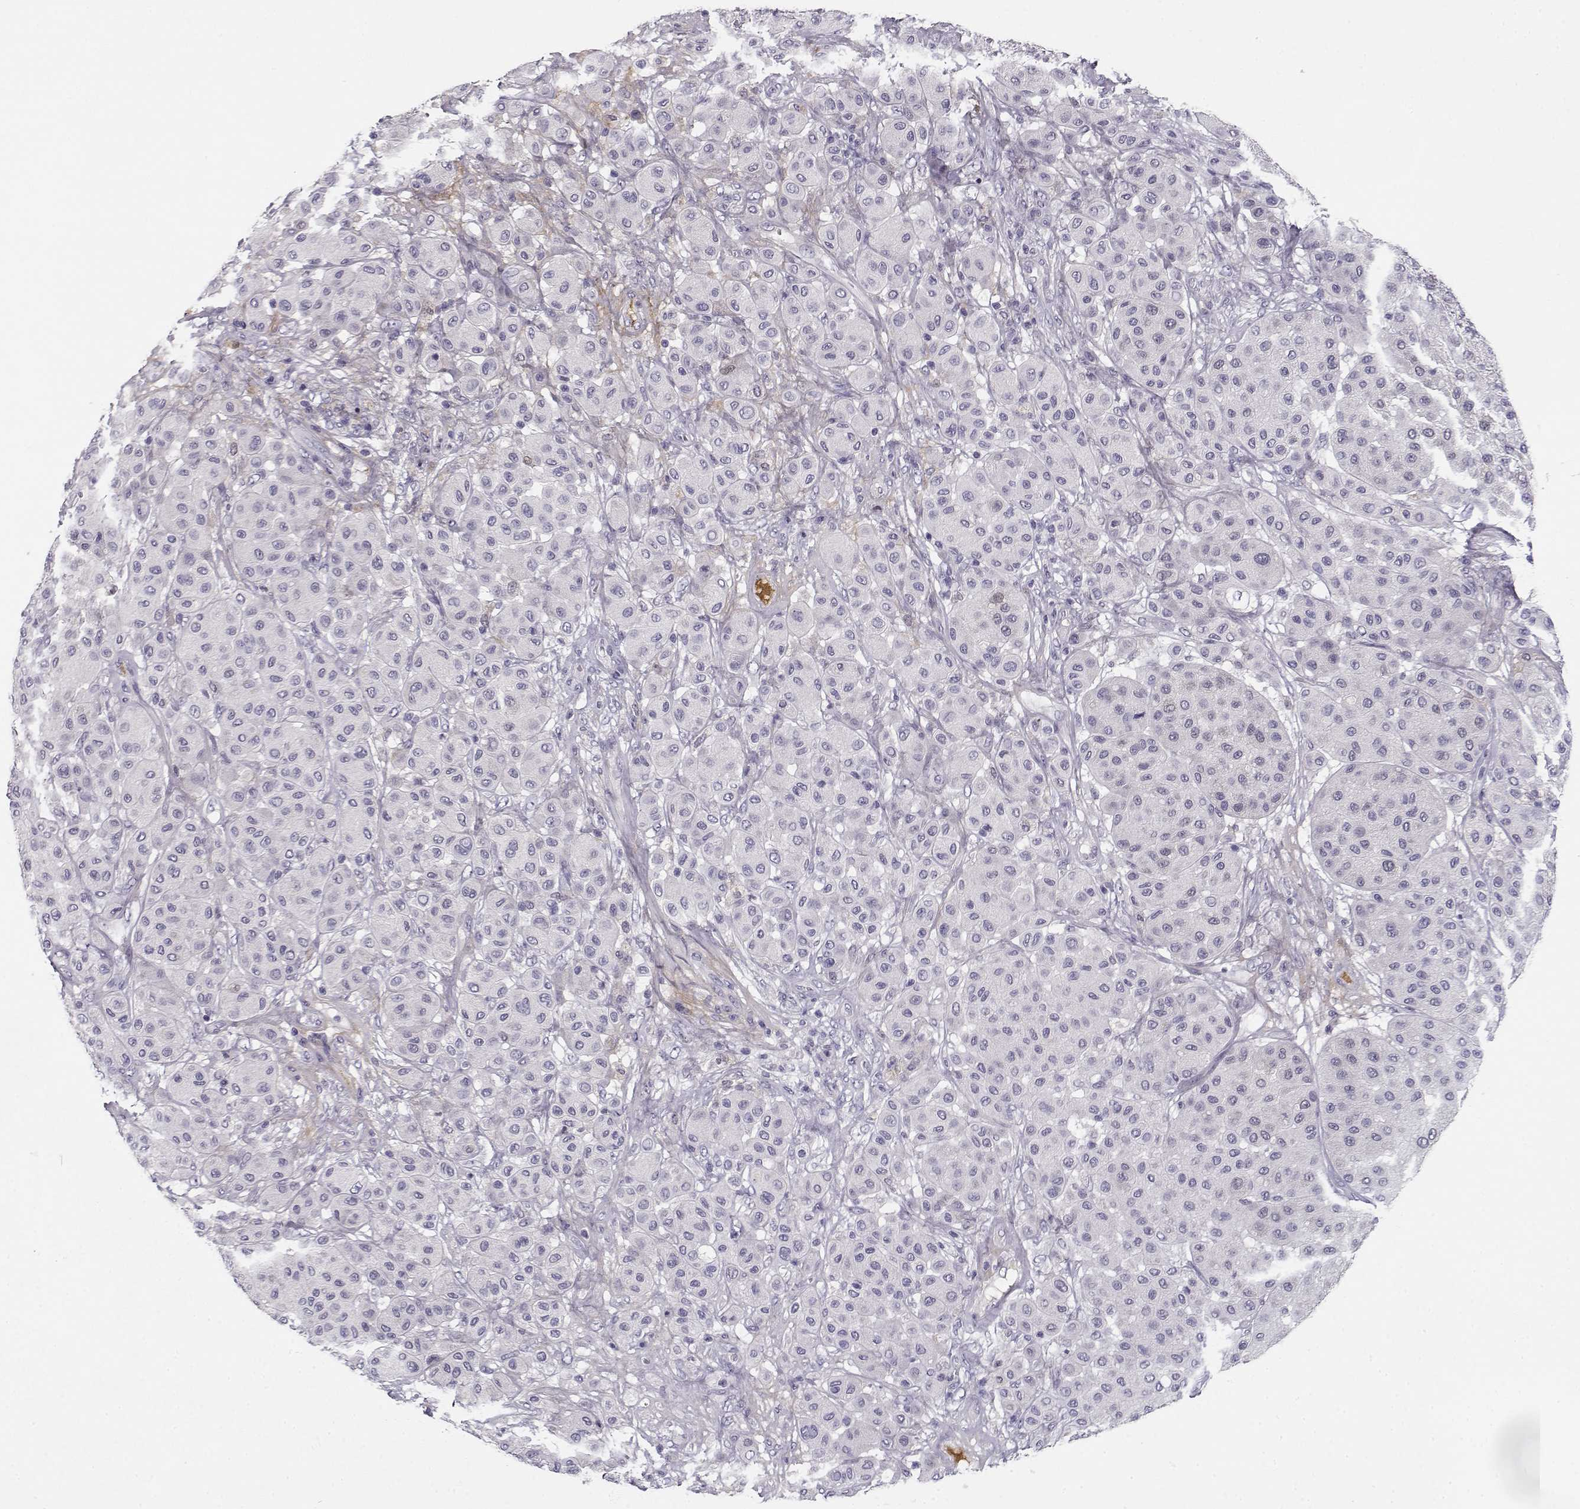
{"staining": {"intensity": "negative", "quantity": "none", "location": "none"}, "tissue": "melanoma", "cell_type": "Tumor cells", "image_type": "cancer", "snomed": [{"axis": "morphology", "description": "Malignant melanoma, Metastatic site"}, {"axis": "topography", "description": "Smooth muscle"}], "caption": "The histopathology image demonstrates no significant positivity in tumor cells of melanoma. Brightfield microscopy of immunohistochemistry (IHC) stained with DAB (brown) and hematoxylin (blue), captured at high magnification.", "gene": "DDX25", "patient": {"sex": "male", "age": 41}}